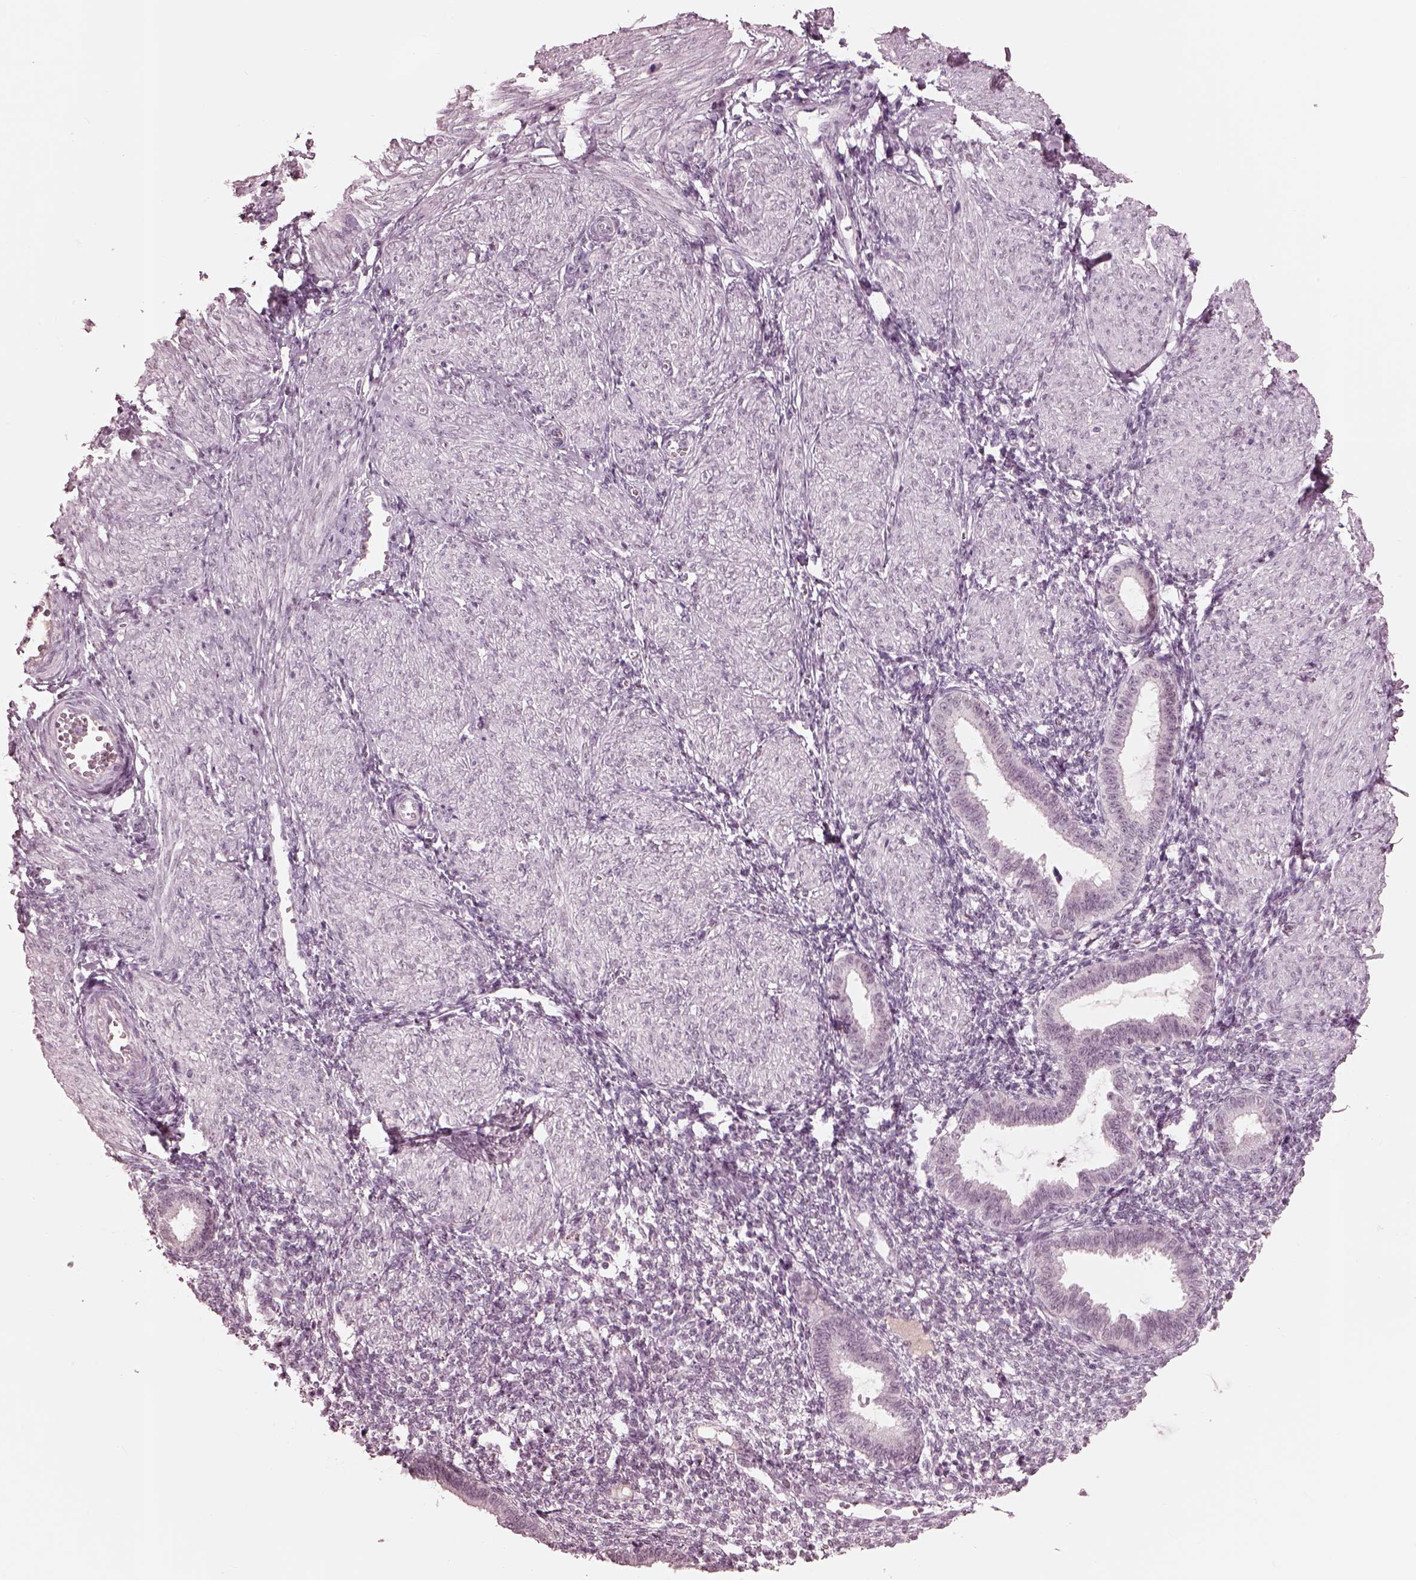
{"staining": {"intensity": "negative", "quantity": "none", "location": "none"}, "tissue": "endometrium", "cell_type": "Cells in endometrial stroma", "image_type": "normal", "snomed": [{"axis": "morphology", "description": "Normal tissue, NOS"}, {"axis": "topography", "description": "Endometrium"}], "caption": "The photomicrograph exhibits no significant expression in cells in endometrial stroma of endometrium. (Stains: DAB (3,3'-diaminobenzidine) IHC with hematoxylin counter stain, Microscopy: brightfield microscopy at high magnification).", "gene": "GARIN4", "patient": {"sex": "female", "age": 36}}